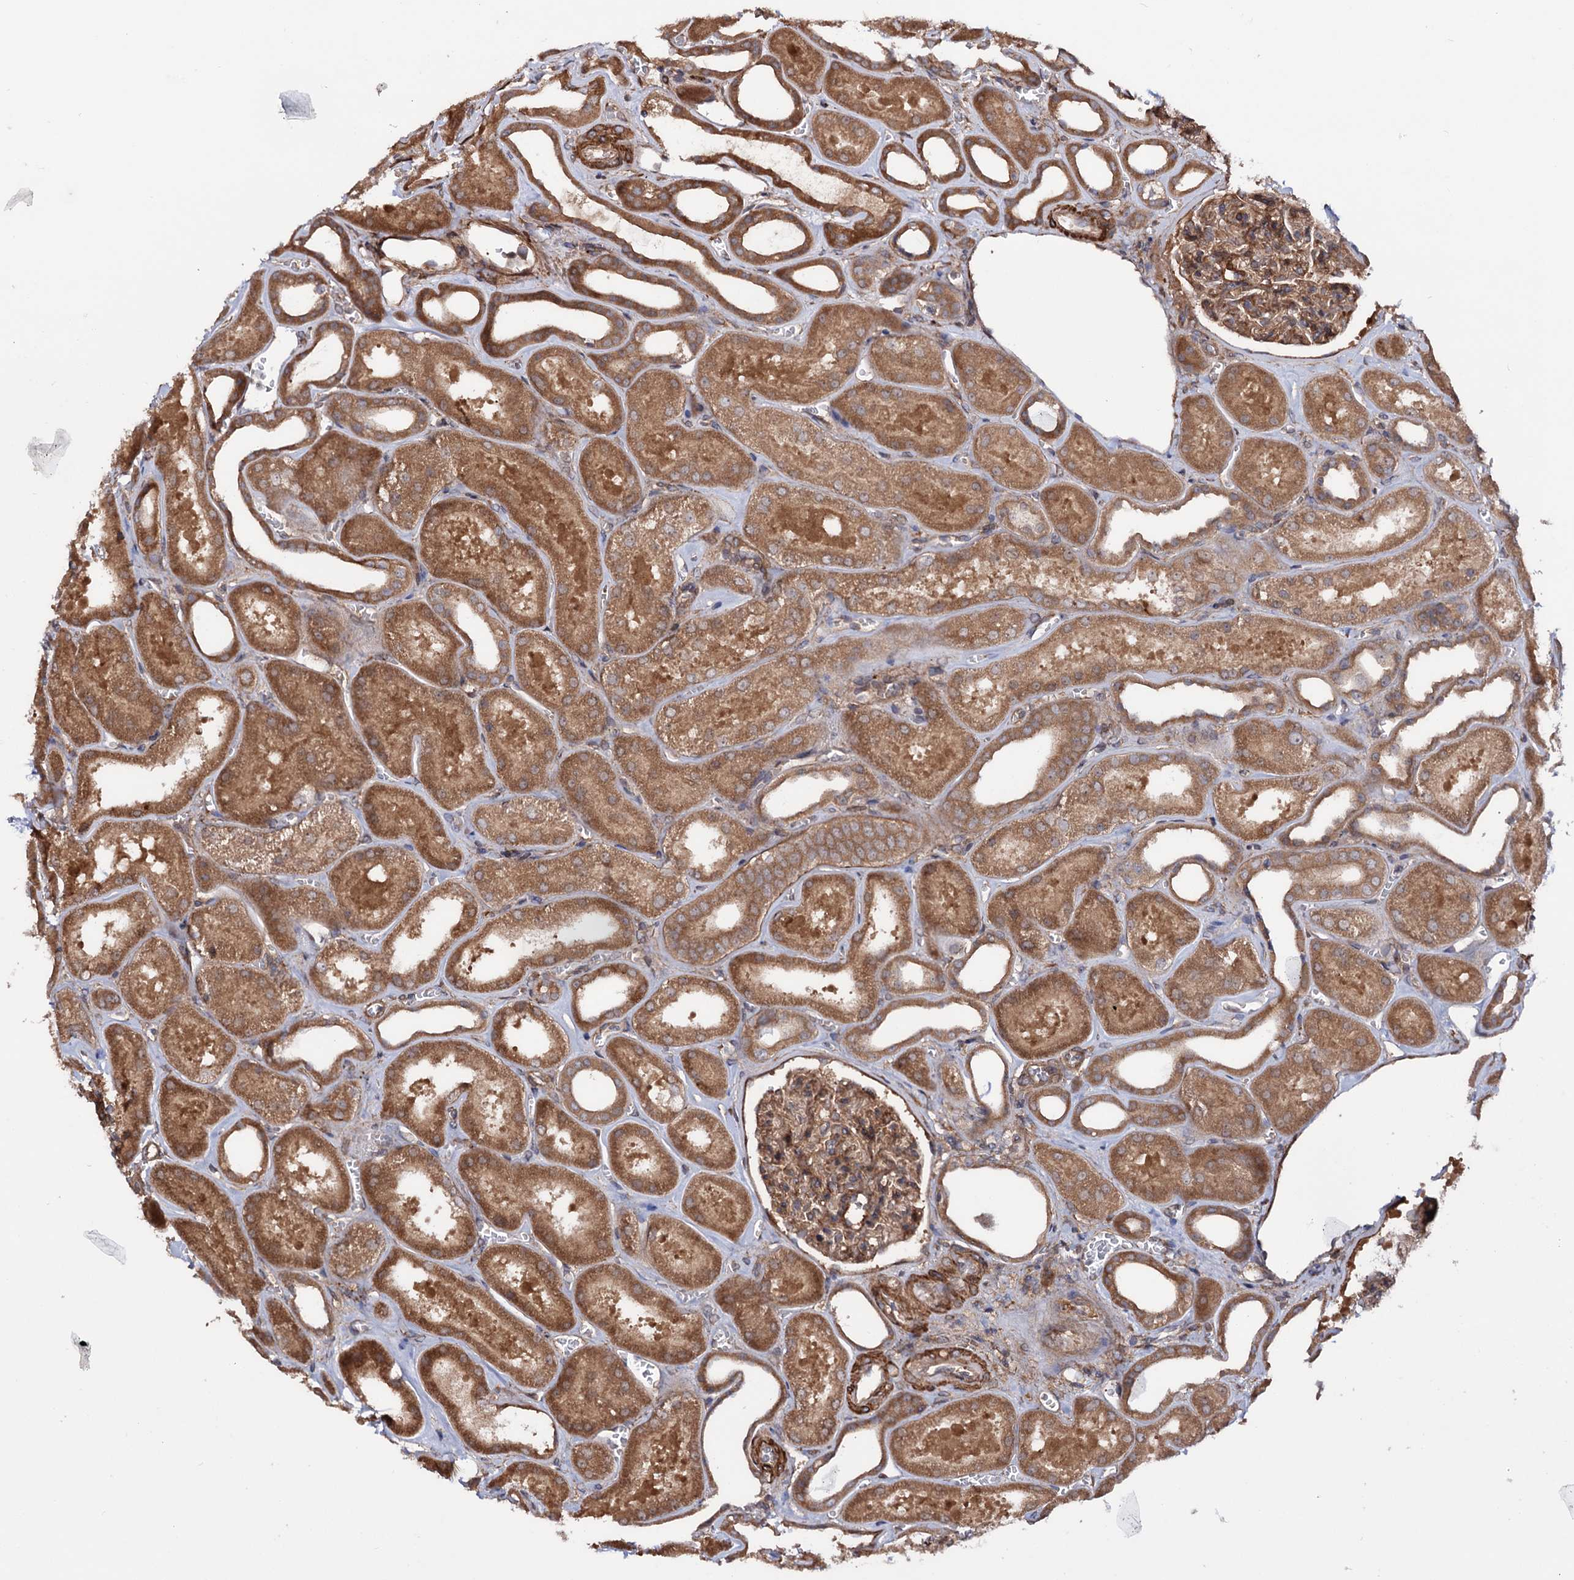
{"staining": {"intensity": "moderate", "quantity": ">75%", "location": "cytoplasmic/membranous"}, "tissue": "kidney", "cell_type": "Cells in glomeruli", "image_type": "normal", "snomed": [{"axis": "morphology", "description": "Normal tissue, NOS"}, {"axis": "morphology", "description": "Adenocarcinoma, NOS"}, {"axis": "topography", "description": "Kidney"}], "caption": "Moderate cytoplasmic/membranous protein staining is present in about >75% of cells in glomeruli in kidney. (IHC, brightfield microscopy, high magnification).", "gene": "FERMT2", "patient": {"sex": "female", "age": 68}}